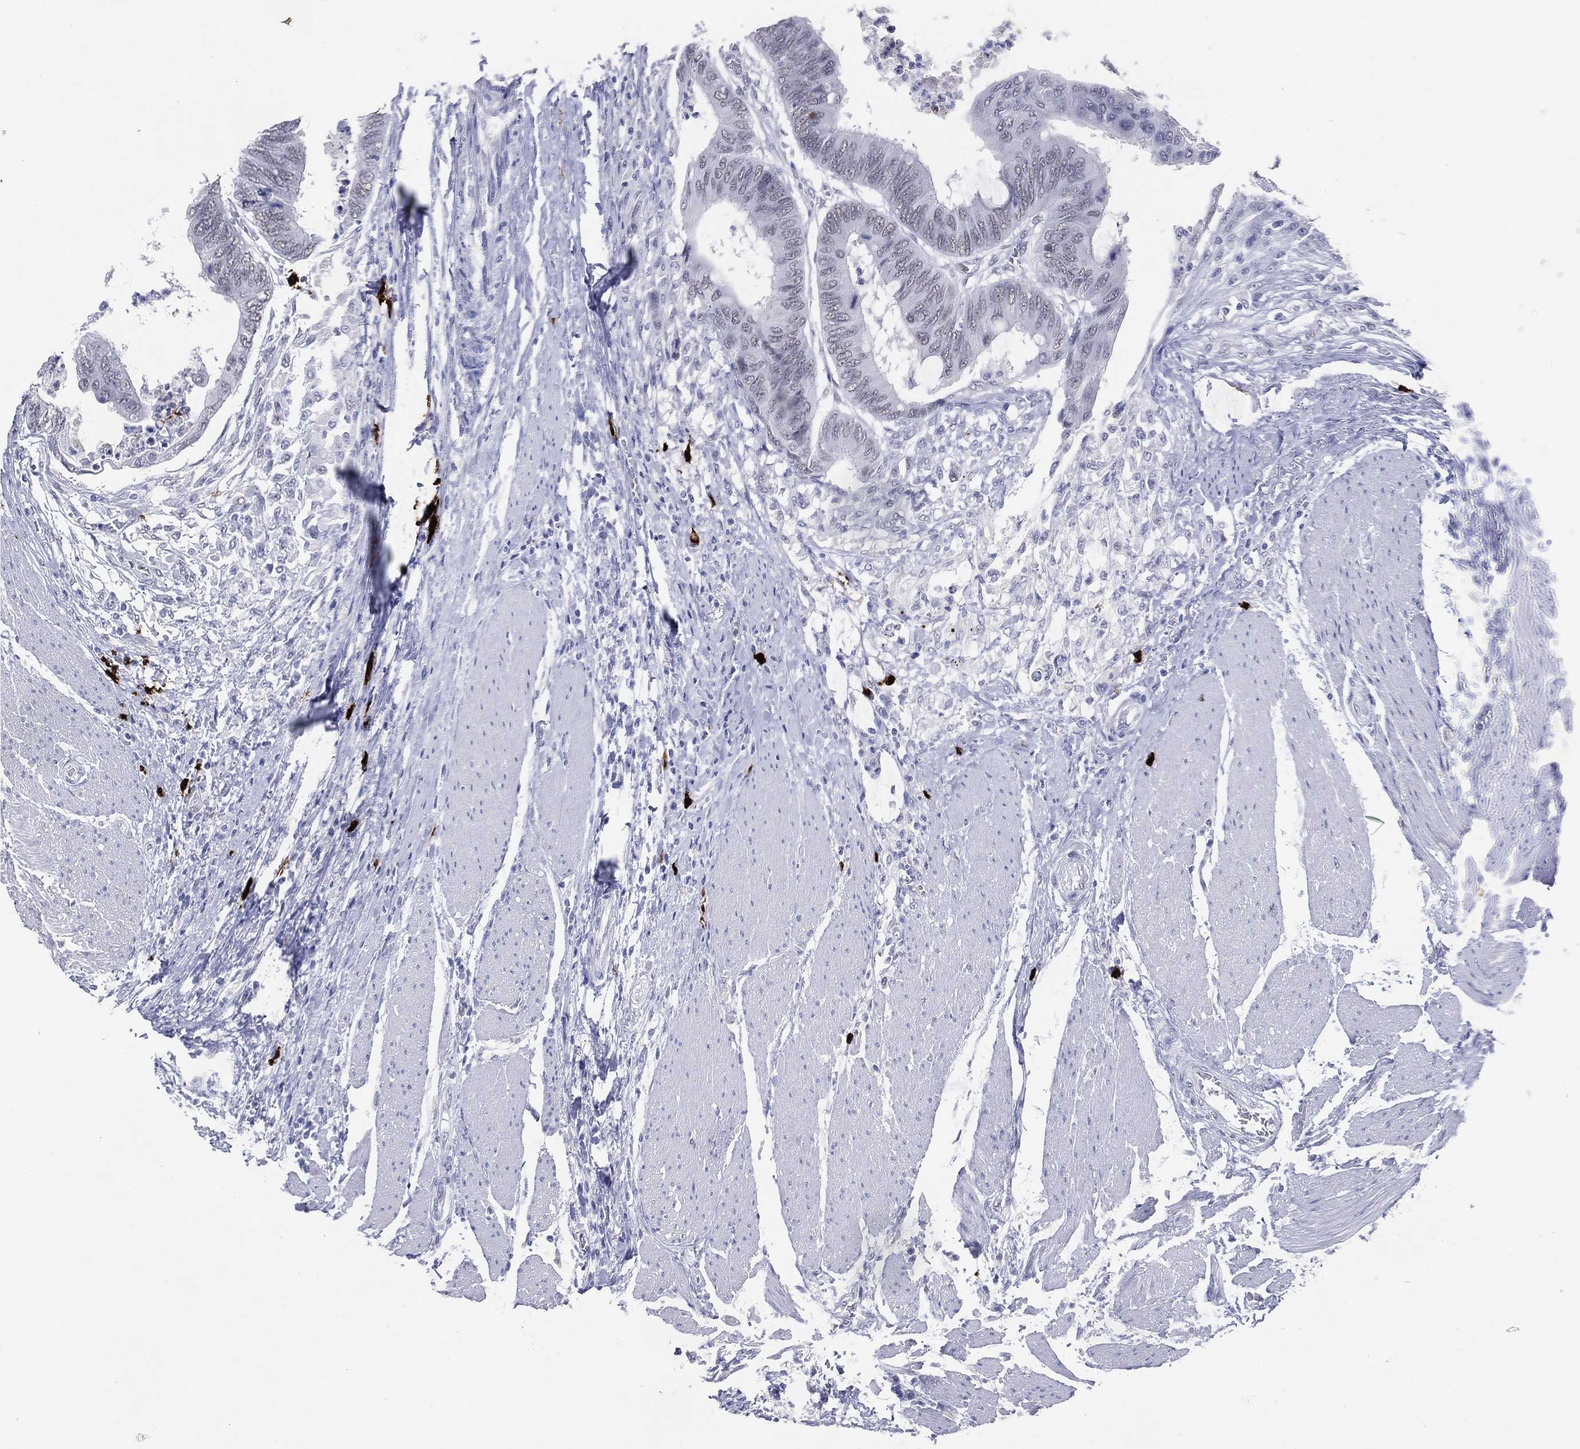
{"staining": {"intensity": "negative", "quantity": "none", "location": "none"}, "tissue": "colorectal cancer", "cell_type": "Tumor cells", "image_type": "cancer", "snomed": [{"axis": "morphology", "description": "Normal tissue, NOS"}, {"axis": "morphology", "description": "Adenocarcinoma, NOS"}, {"axis": "topography", "description": "Rectum"}, {"axis": "topography", "description": "Peripheral nerve tissue"}], "caption": "A histopathology image of human colorectal cancer is negative for staining in tumor cells.", "gene": "CFAP58", "patient": {"sex": "male", "age": 92}}